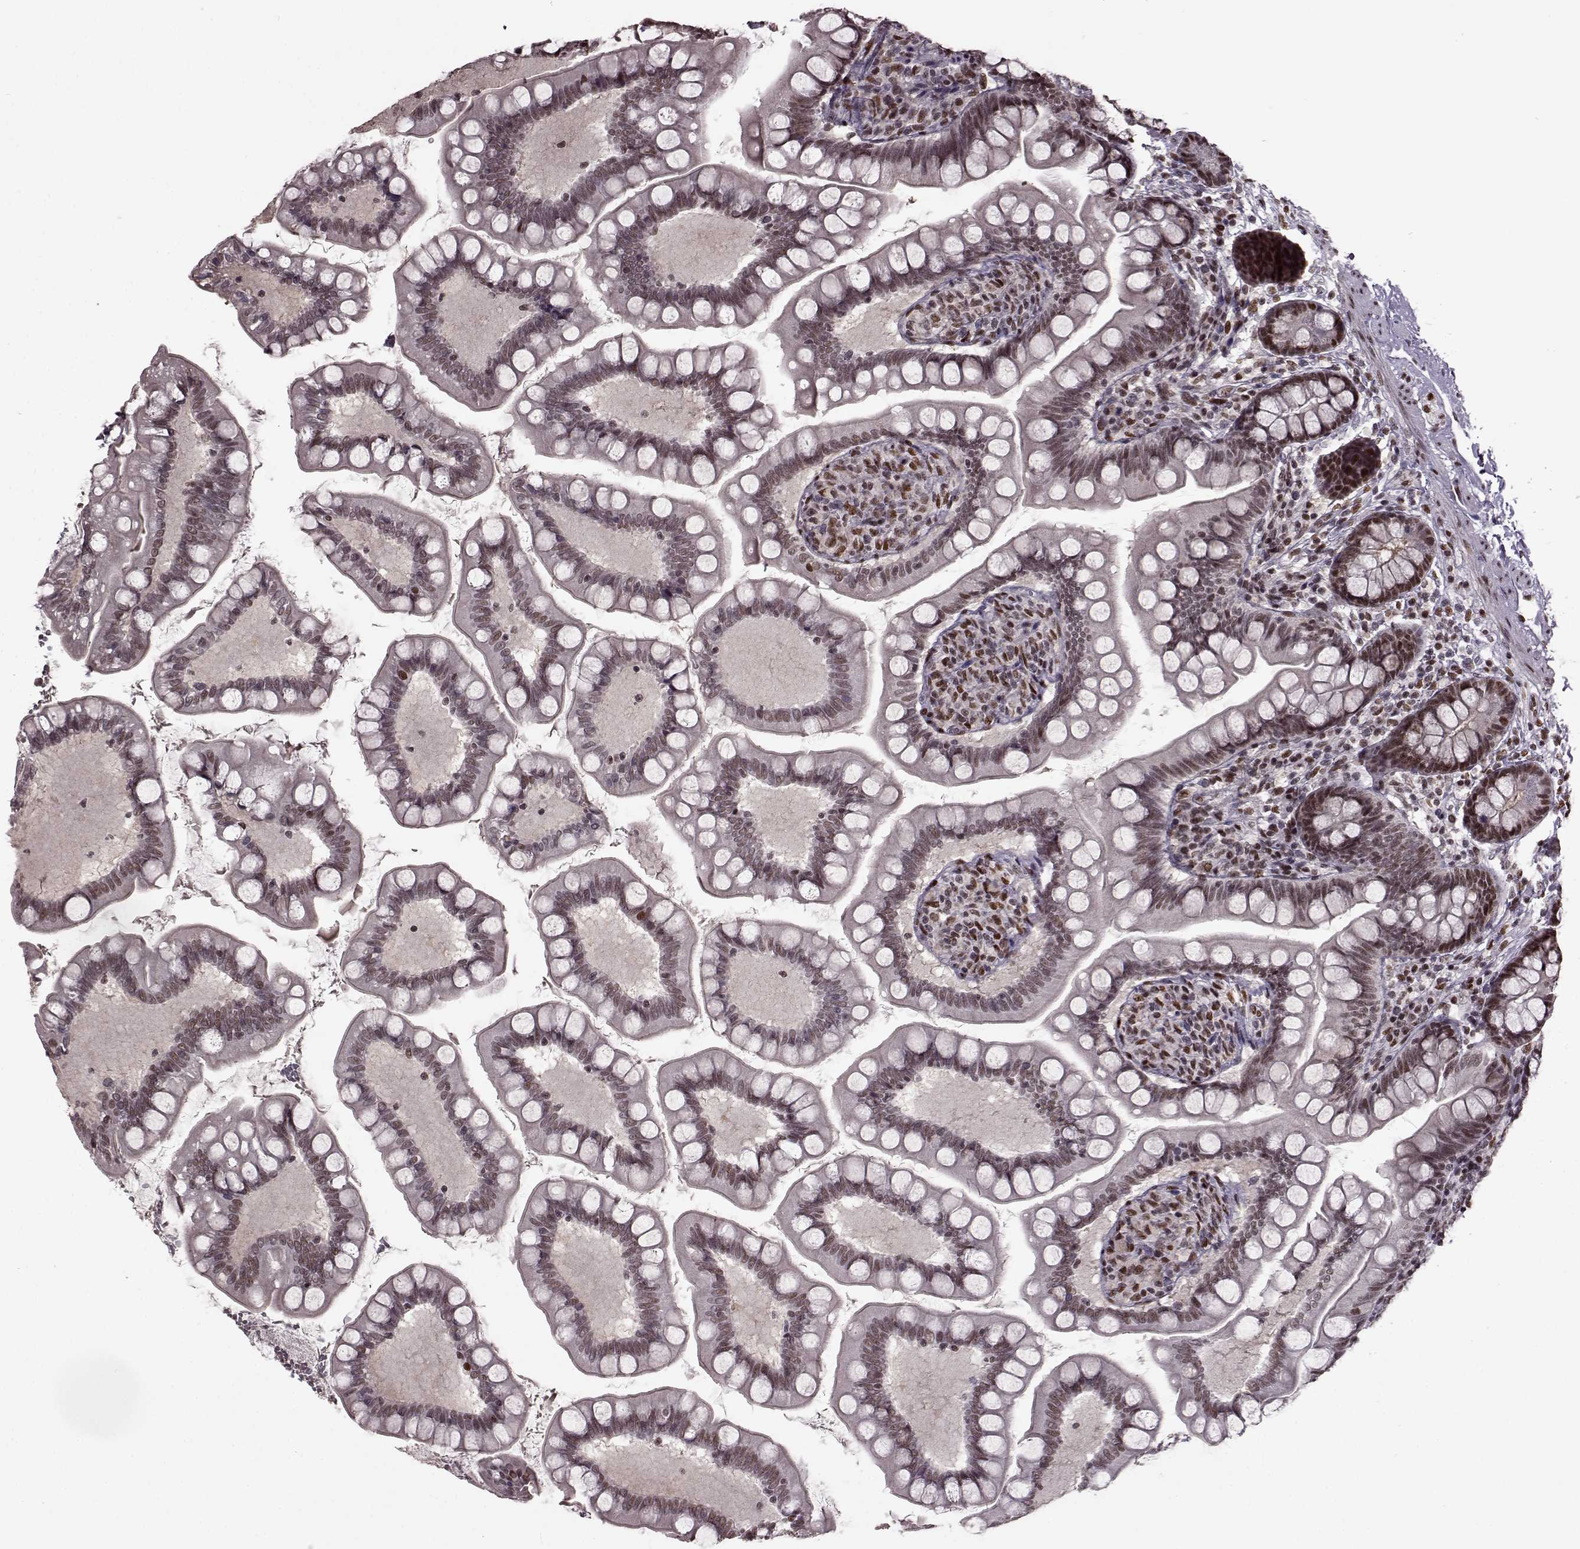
{"staining": {"intensity": "weak", "quantity": ">75%", "location": "nuclear"}, "tissue": "small intestine", "cell_type": "Glandular cells", "image_type": "normal", "snomed": [{"axis": "morphology", "description": "Normal tissue, NOS"}, {"axis": "topography", "description": "Small intestine"}], "caption": "Benign small intestine exhibits weak nuclear positivity in about >75% of glandular cells.", "gene": "FTO", "patient": {"sex": "female", "age": 56}}